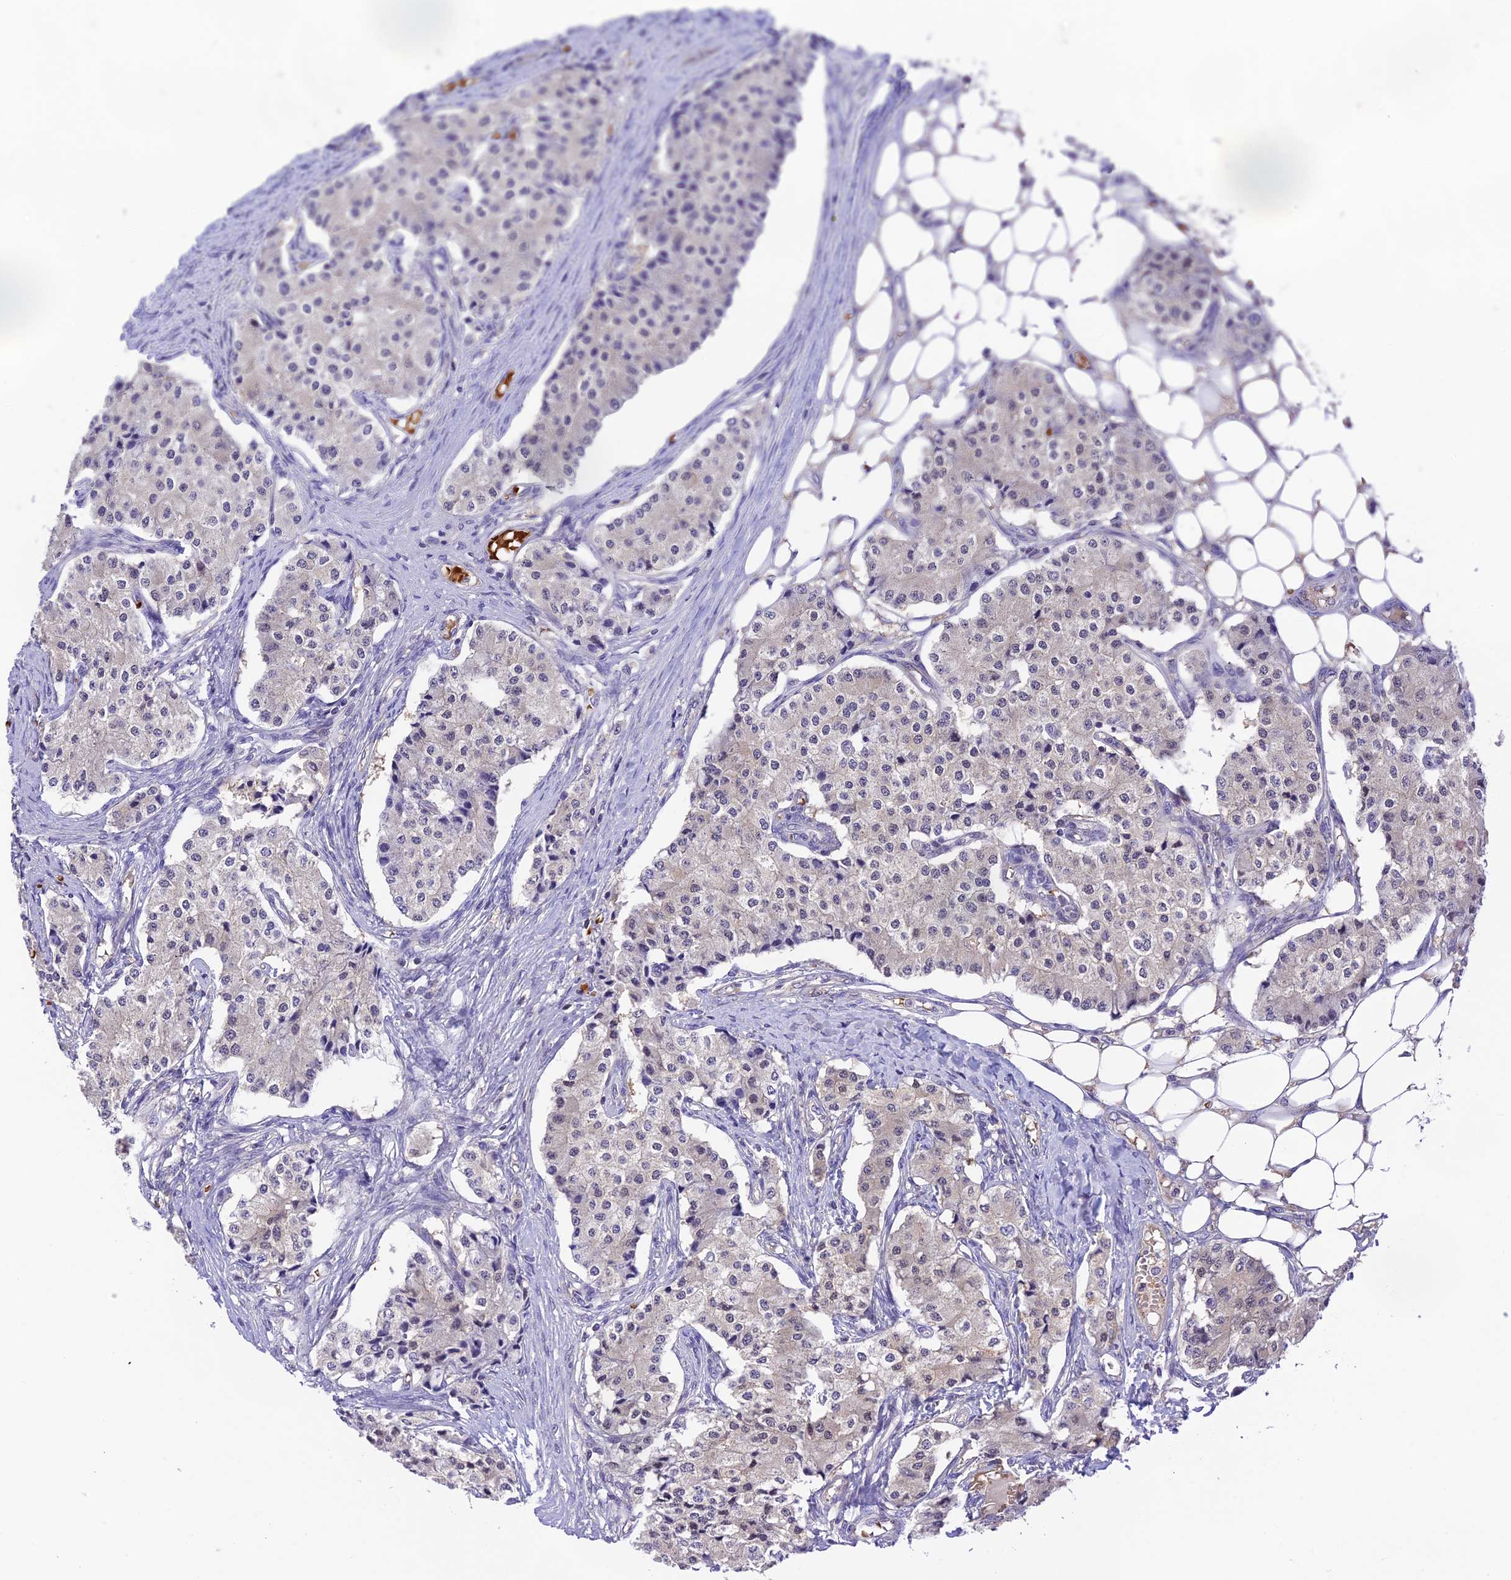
{"staining": {"intensity": "negative", "quantity": "none", "location": "none"}, "tissue": "carcinoid", "cell_type": "Tumor cells", "image_type": "cancer", "snomed": [{"axis": "morphology", "description": "Carcinoid, malignant, NOS"}, {"axis": "topography", "description": "Colon"}], "caption": "Carcinoid was stained to show a protein in brown. There is no significant expression in tumor cells. (DAB IHC visualized using brightfield microscopy, high magnification).", "gene": "HDHD2", "patient": {"sex": "female", "age": 52}}